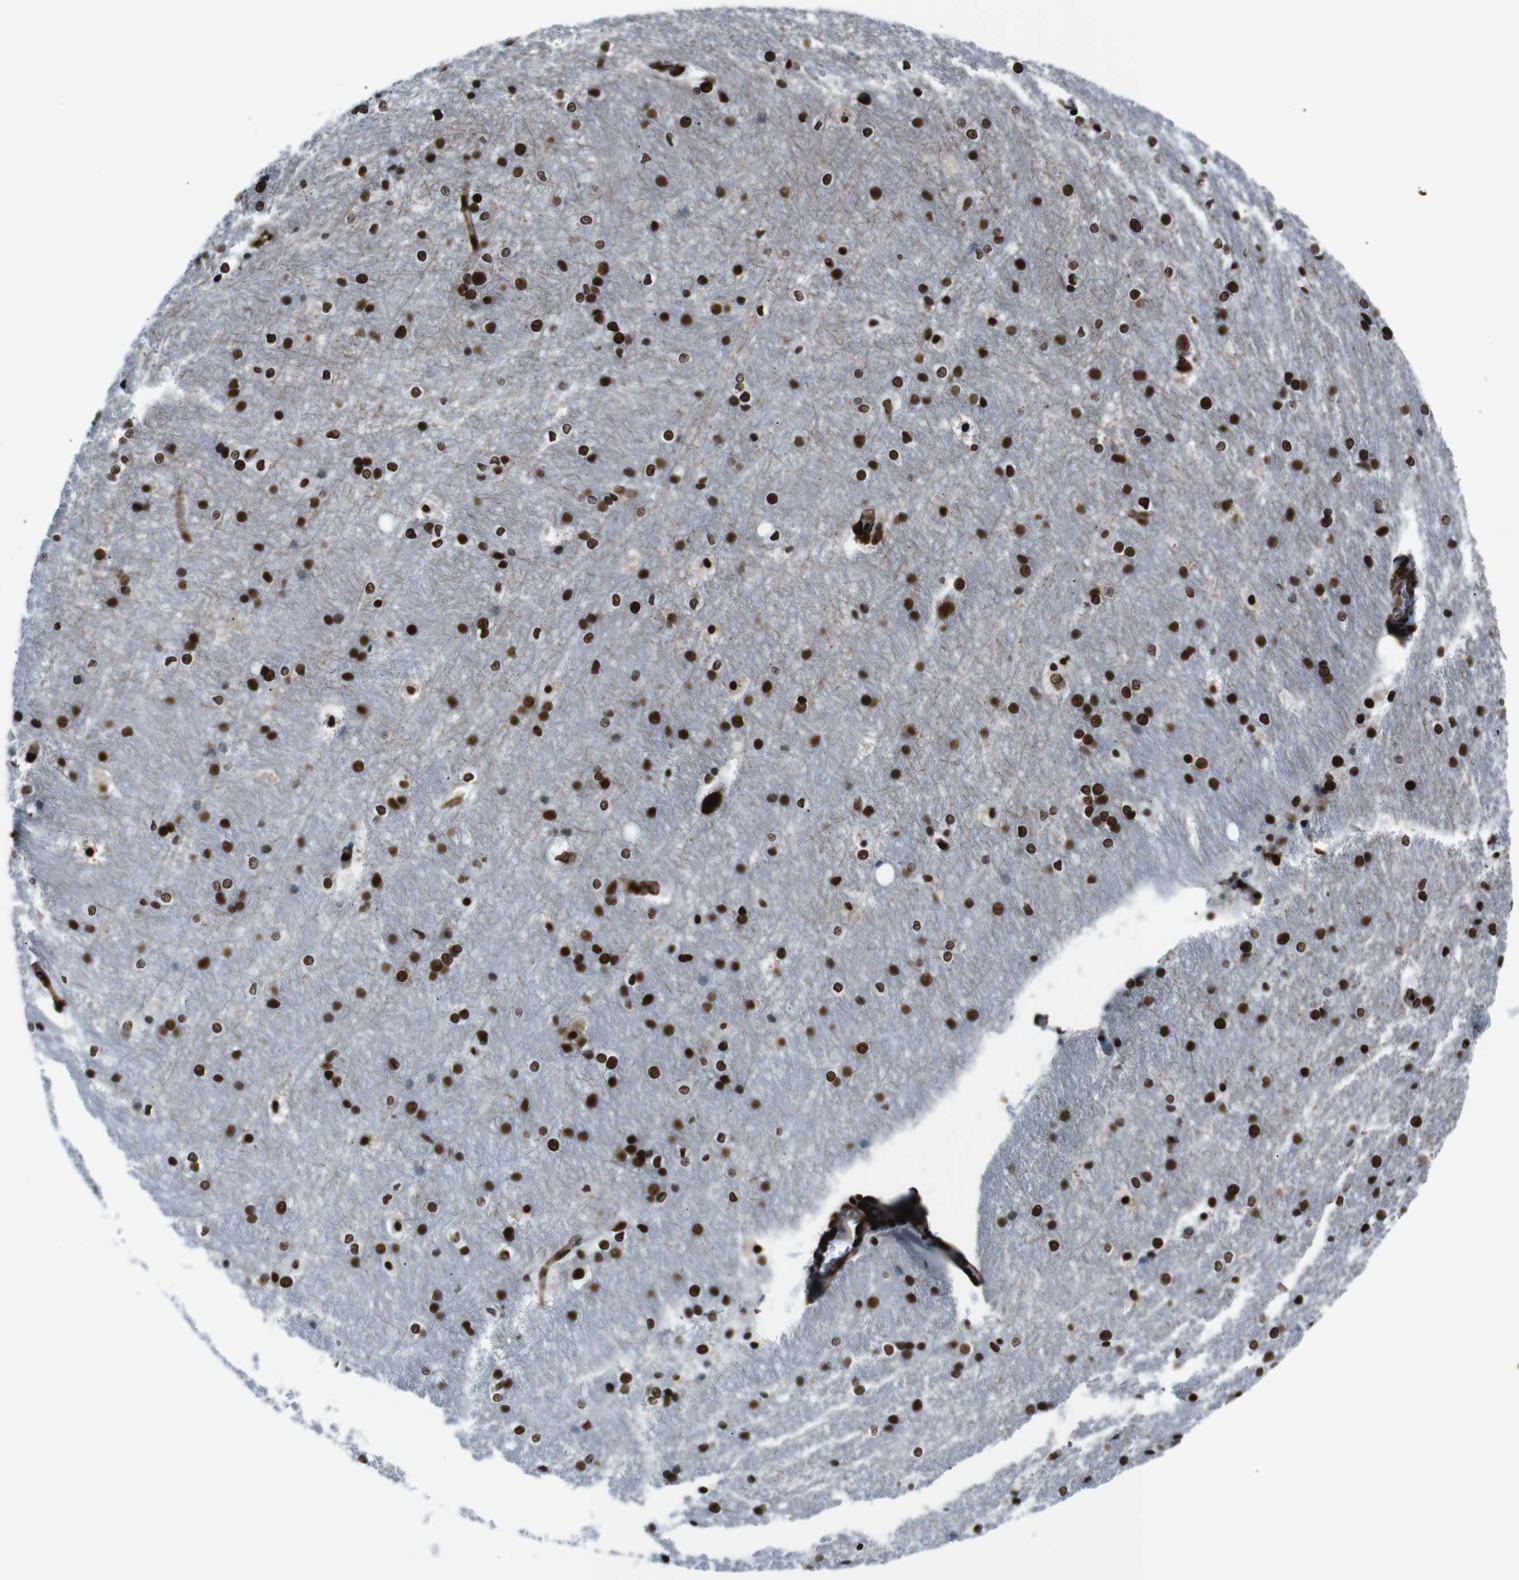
{"staining": {"intensity": "strong", "quantity": ">75%", "location": "nuclear"}, "tissue": "hippocampus", "cell_type": "Glial cells", "image_type": "normal", "snomed": [{"axis": "morphology", "description": "Normal tissue, NOS"}, {"axis": "topography", "description": "Hippocampus"}], "caption": "IHC image of benign hippocampus: human hippocampus stained using immunohistochemistry (IHC) demonstrates high levels of strong protein expression localized specifically in the nuclear of glial cells, appearing as a nuclear brown color.", "gene": "HNRNPU", "patient": {"sex": "female", "age": 19}}